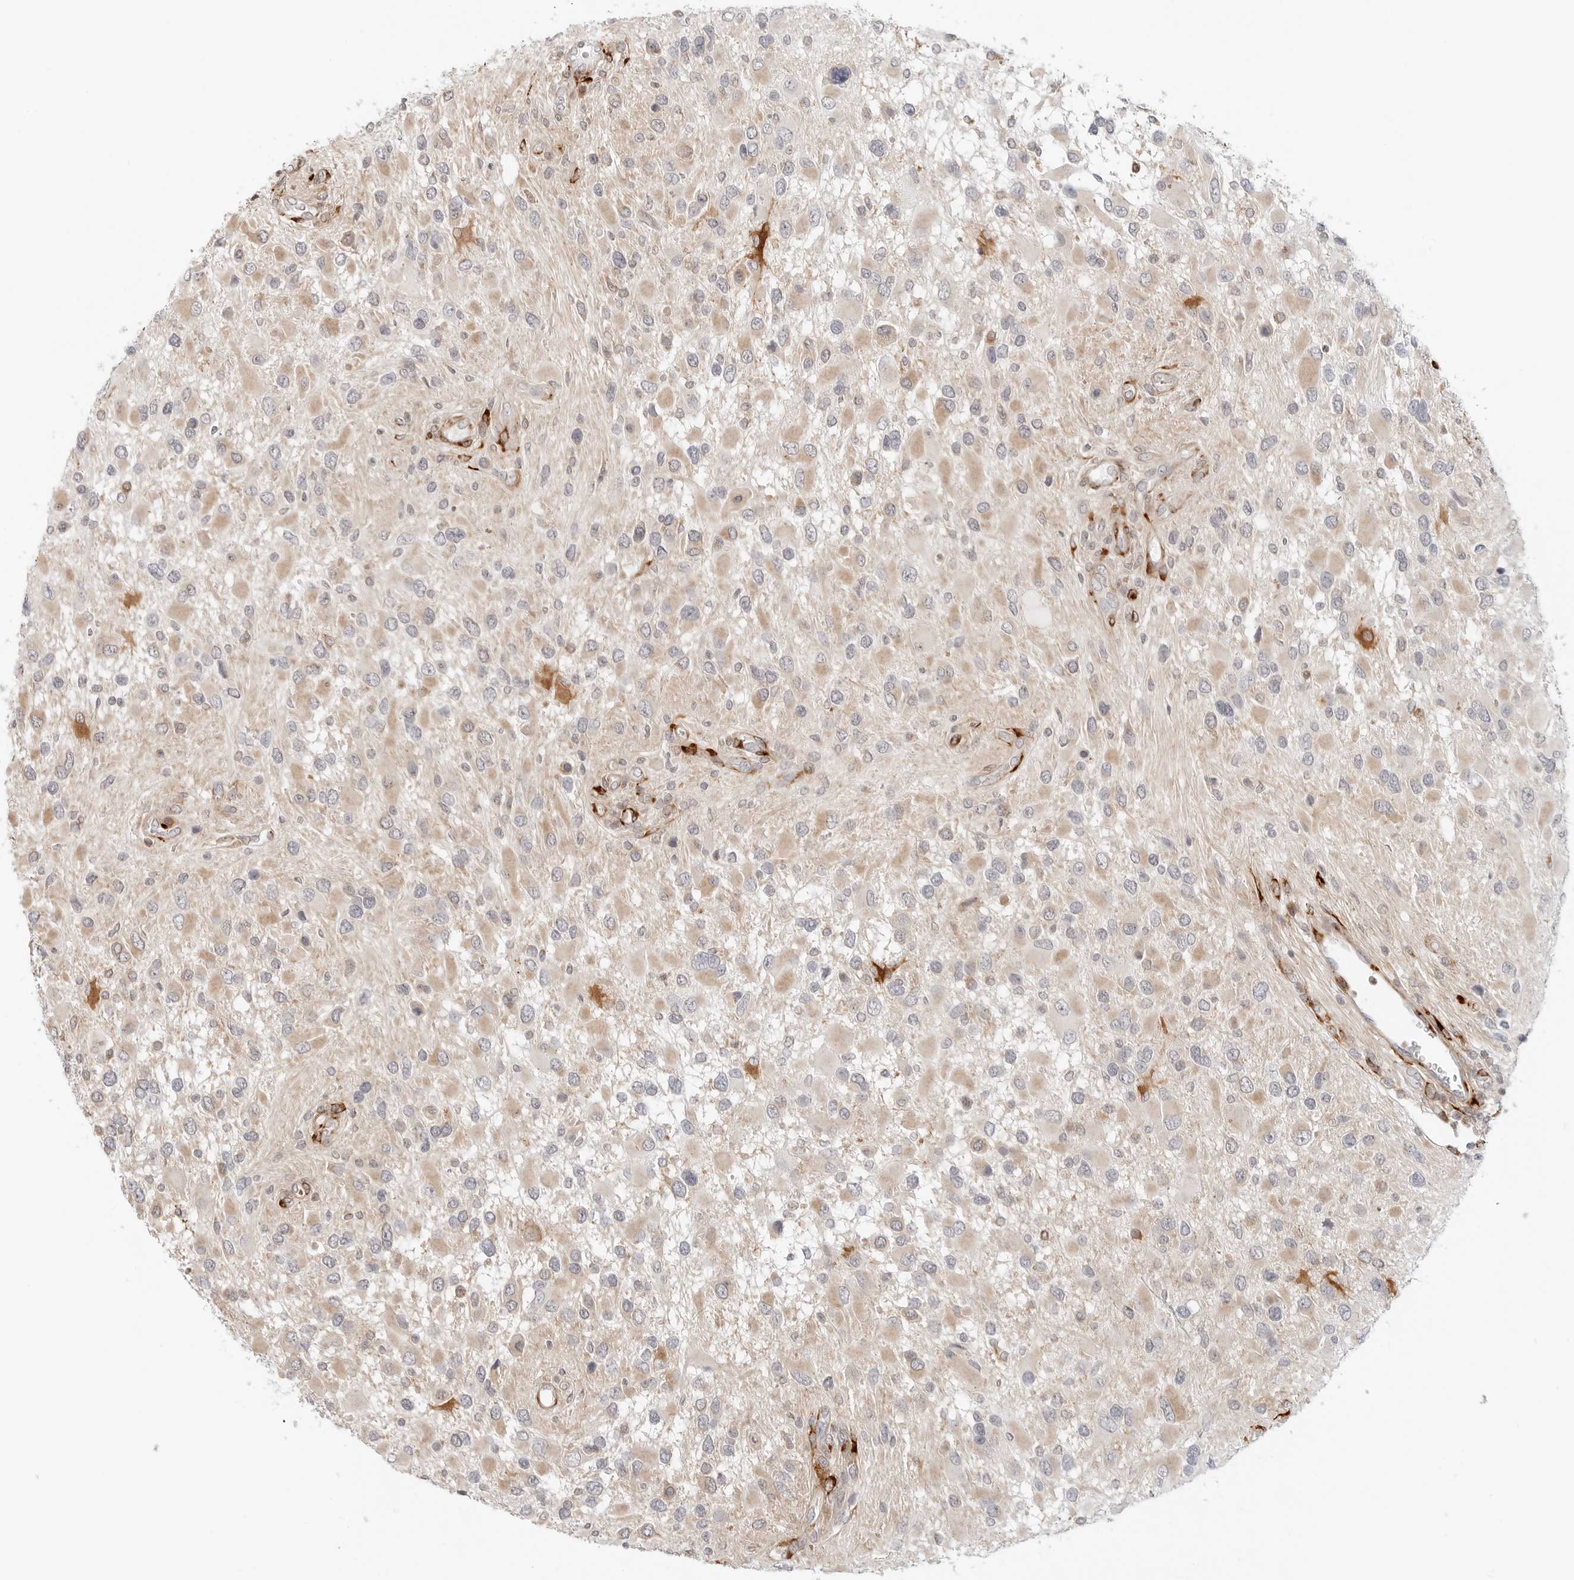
{"staining": {"intensity": "weak", "quantity": "25%-75%", "location": "cytoplasmic/membranous"}, "tissue": "glioma", "cell_type": "Tumor cells", "image_type": "cancer", "snomed": [{"axis": "morphology", "description": "Glioma, malignant, High grade"}, {"axis": "topography", "description": "Brain"}], "caption": "Immunohistochemical staining of malignant glioma (high-grade) exhibits weak cytoplasmic/membranous protein staining in about 25%-75% of tumor cells. Nuclei are stained in blue.", "gene": "C1QTNF1", "patient": {"sex": "male", "age": 53}}